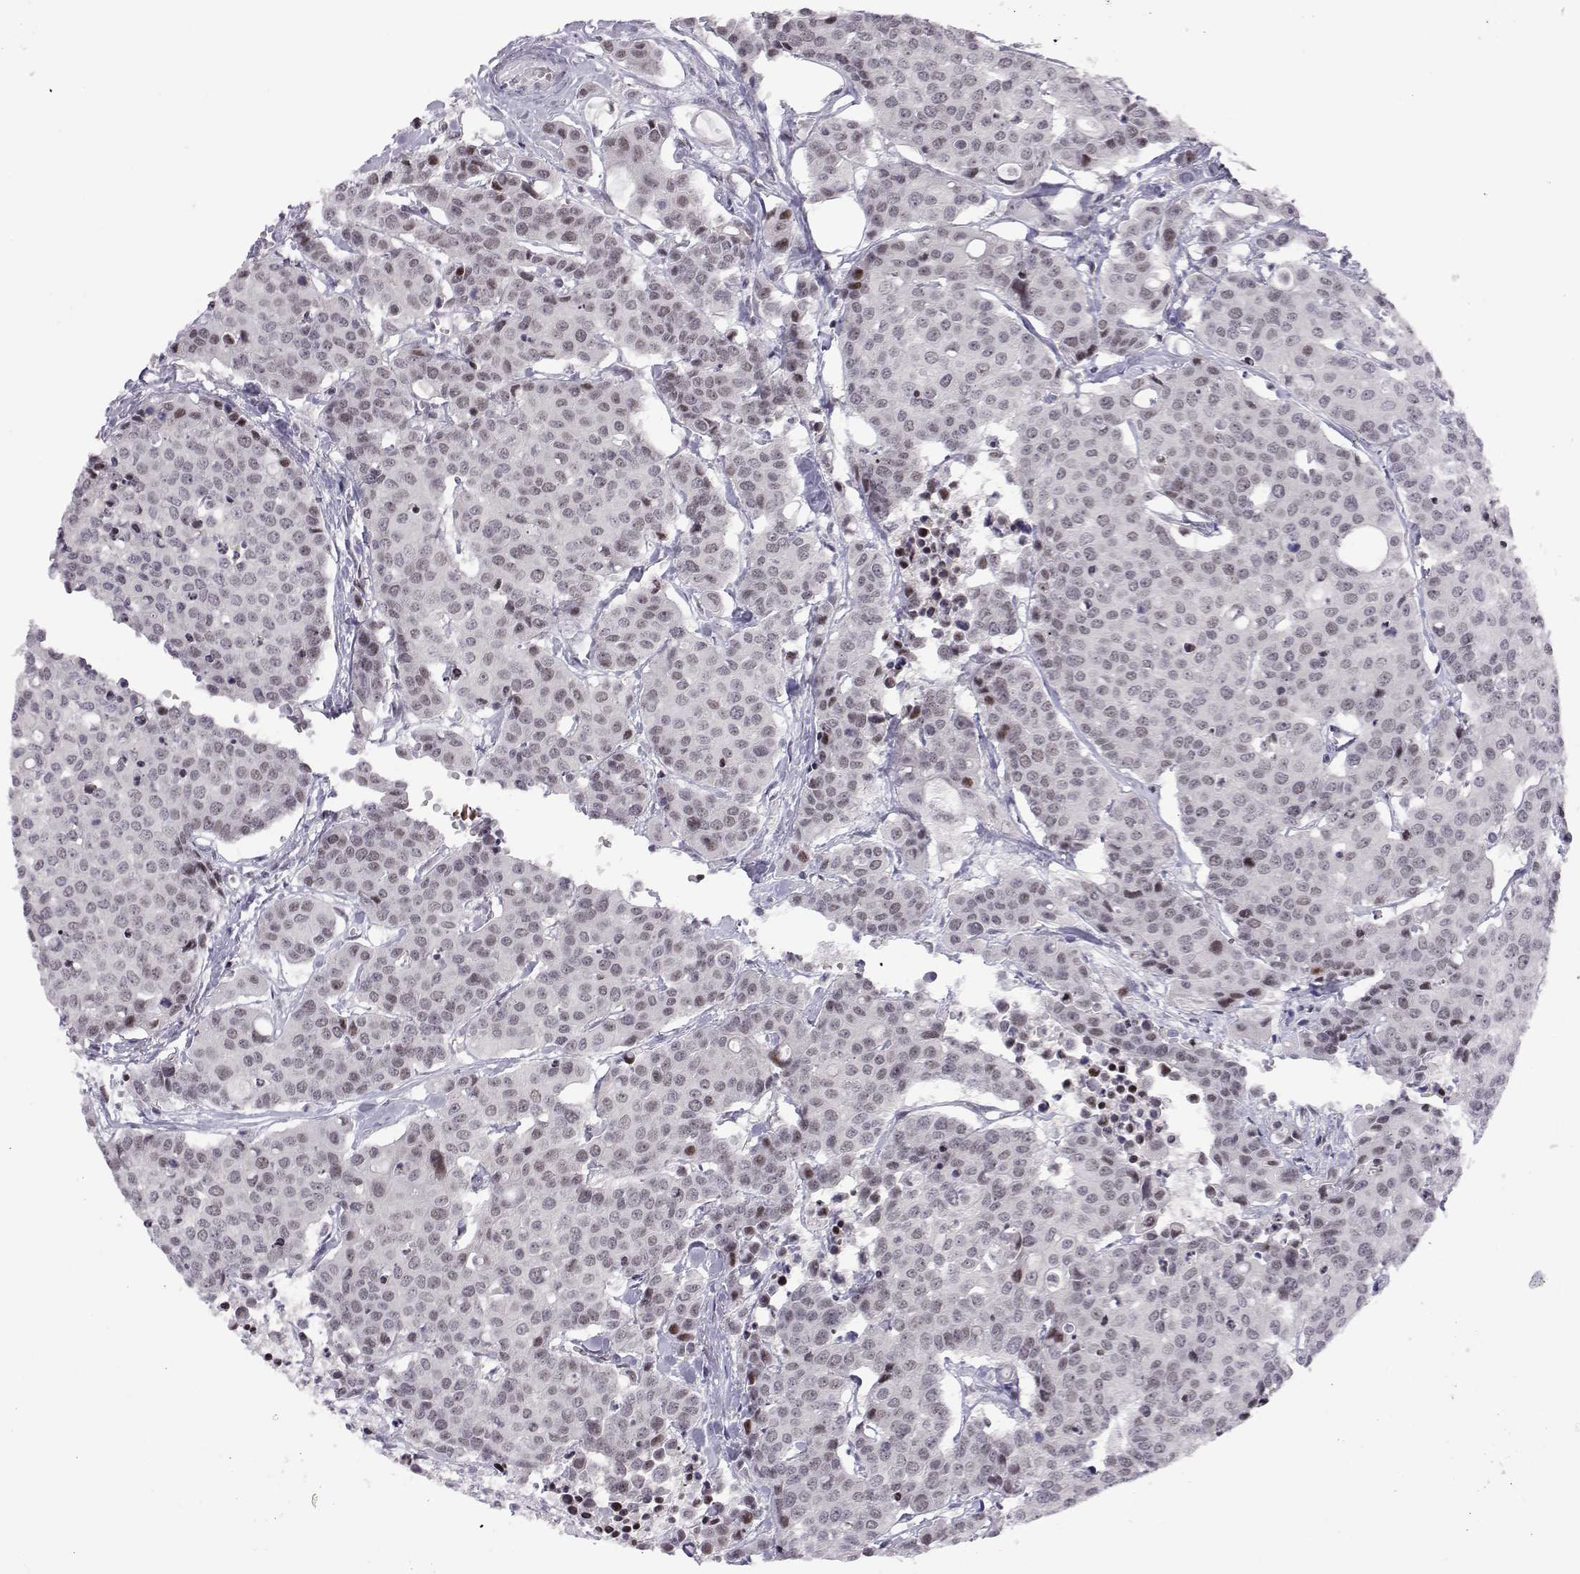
{"staining": {"intensity": "weak", "quantity": "<25%", "location": "nuclear"}, "tissue": "carcinoid", "cell_type": "Tumor cells", "image_type": "cancer", "snomed": [{"axis": "morphology", "description": "Carcinoid, malignant, NOS"}, {"axis": "topography", "description": "Colon"}], "caption": "IHC micrograph of human carcinoid stained for a protein (brown), which displays no staining in tumor cells.", "gene": "SIX6", "patient": {"sex": "male", "age": 81}}